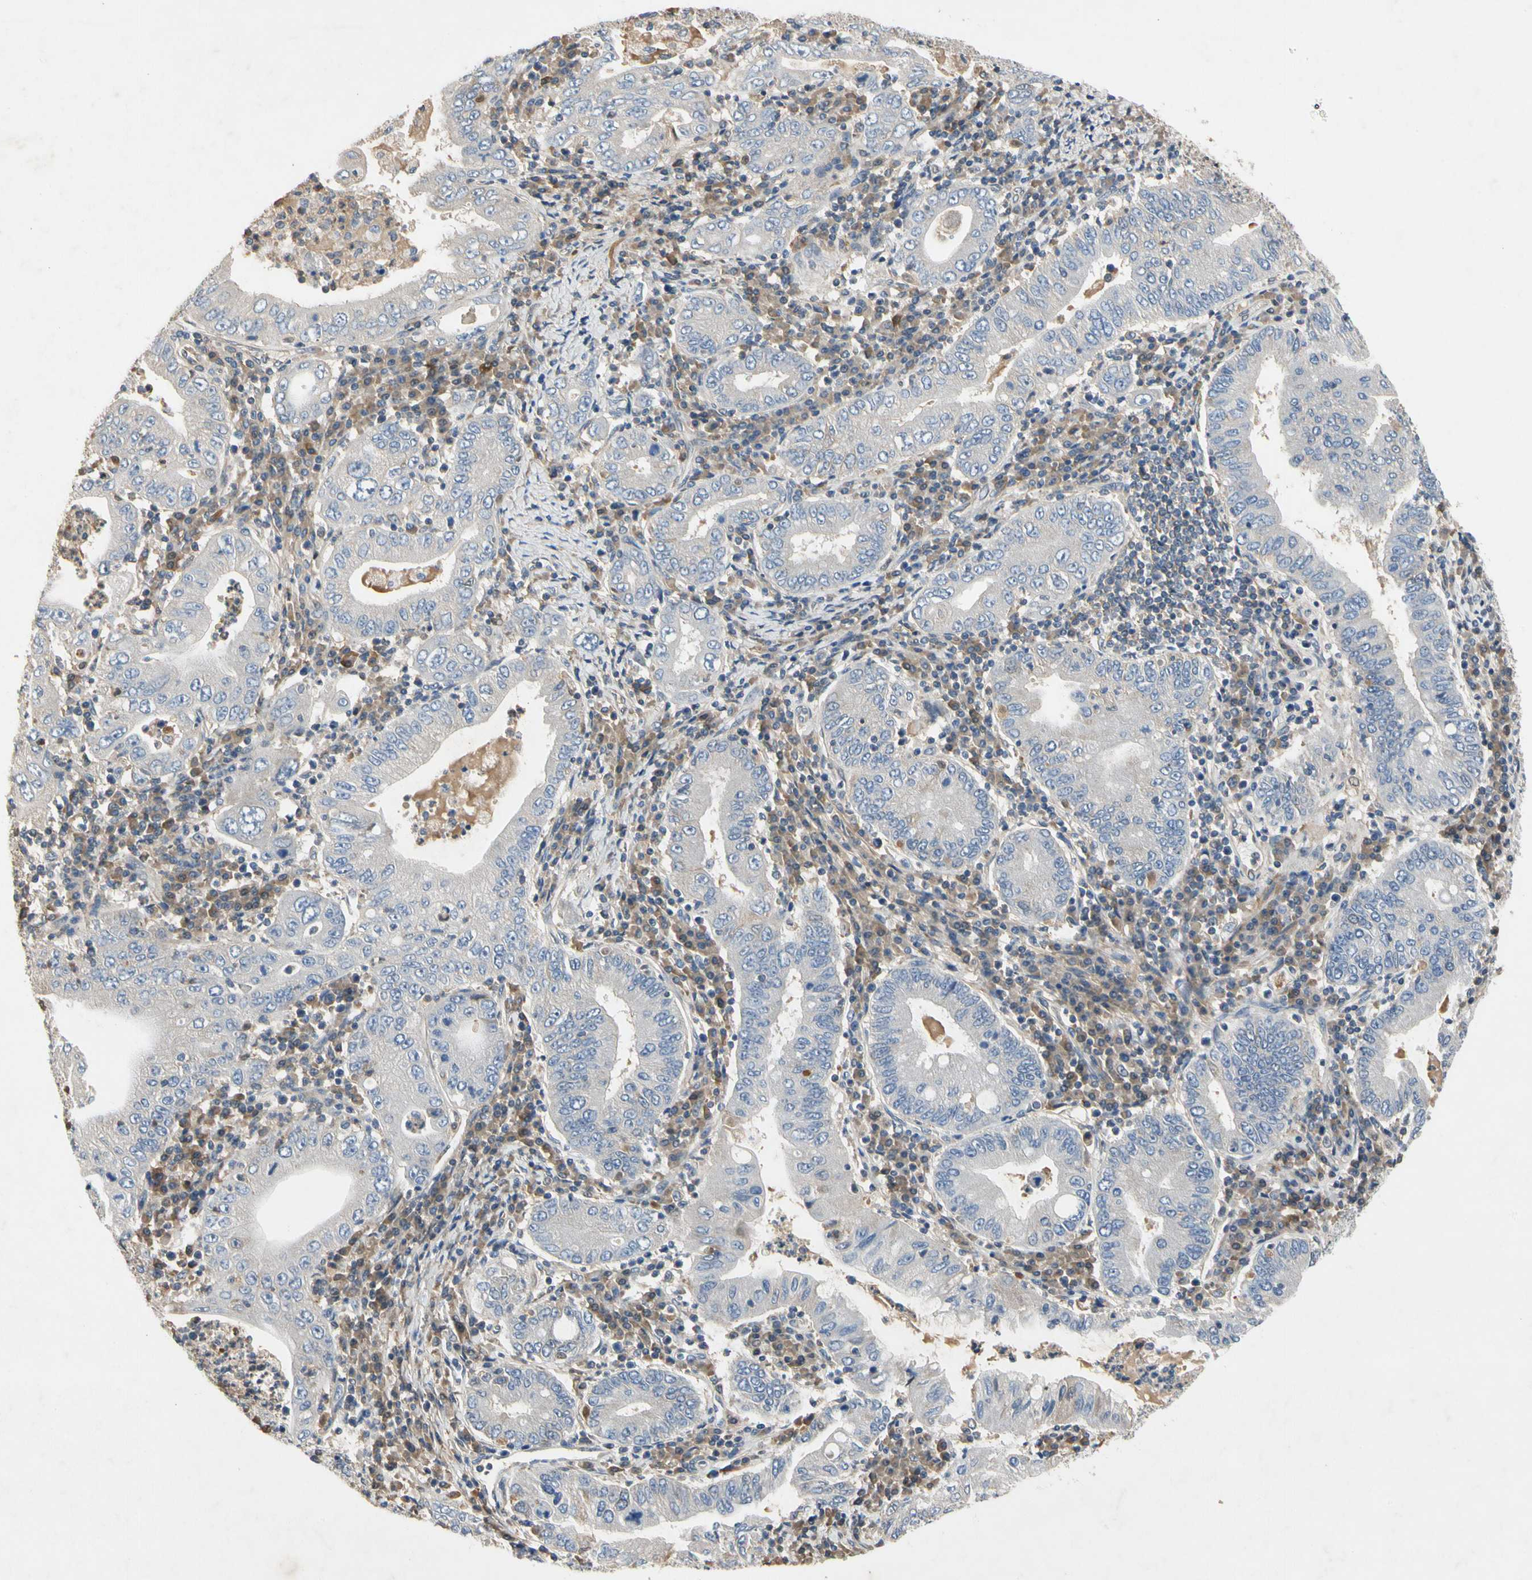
{"staining": {"intensity": "negative", "quantity": "none", "location": "none"}, "tissue": "stomach cancer", "cell_type": "Tumor cells", "image_type": "cancer", "snomed": [{"axis": "morphology", "description": "Normal tissue, NOS"}, {"axis": "morphology", "description": "Adenocarcinoma, NOS"}, {"axis": "topography", "description": "Esophagus"}, {"axis": "topography", "description": "Stomach, upper"}, {"axis": "topography", "description": "Peripheral nerve tissue"}], "caption": "The image demonstrates no staining of tumor cells in stomach adenocarcinoma.", "gene": "CRTAC1", "patient": {"sex": "male", "age": 62}}